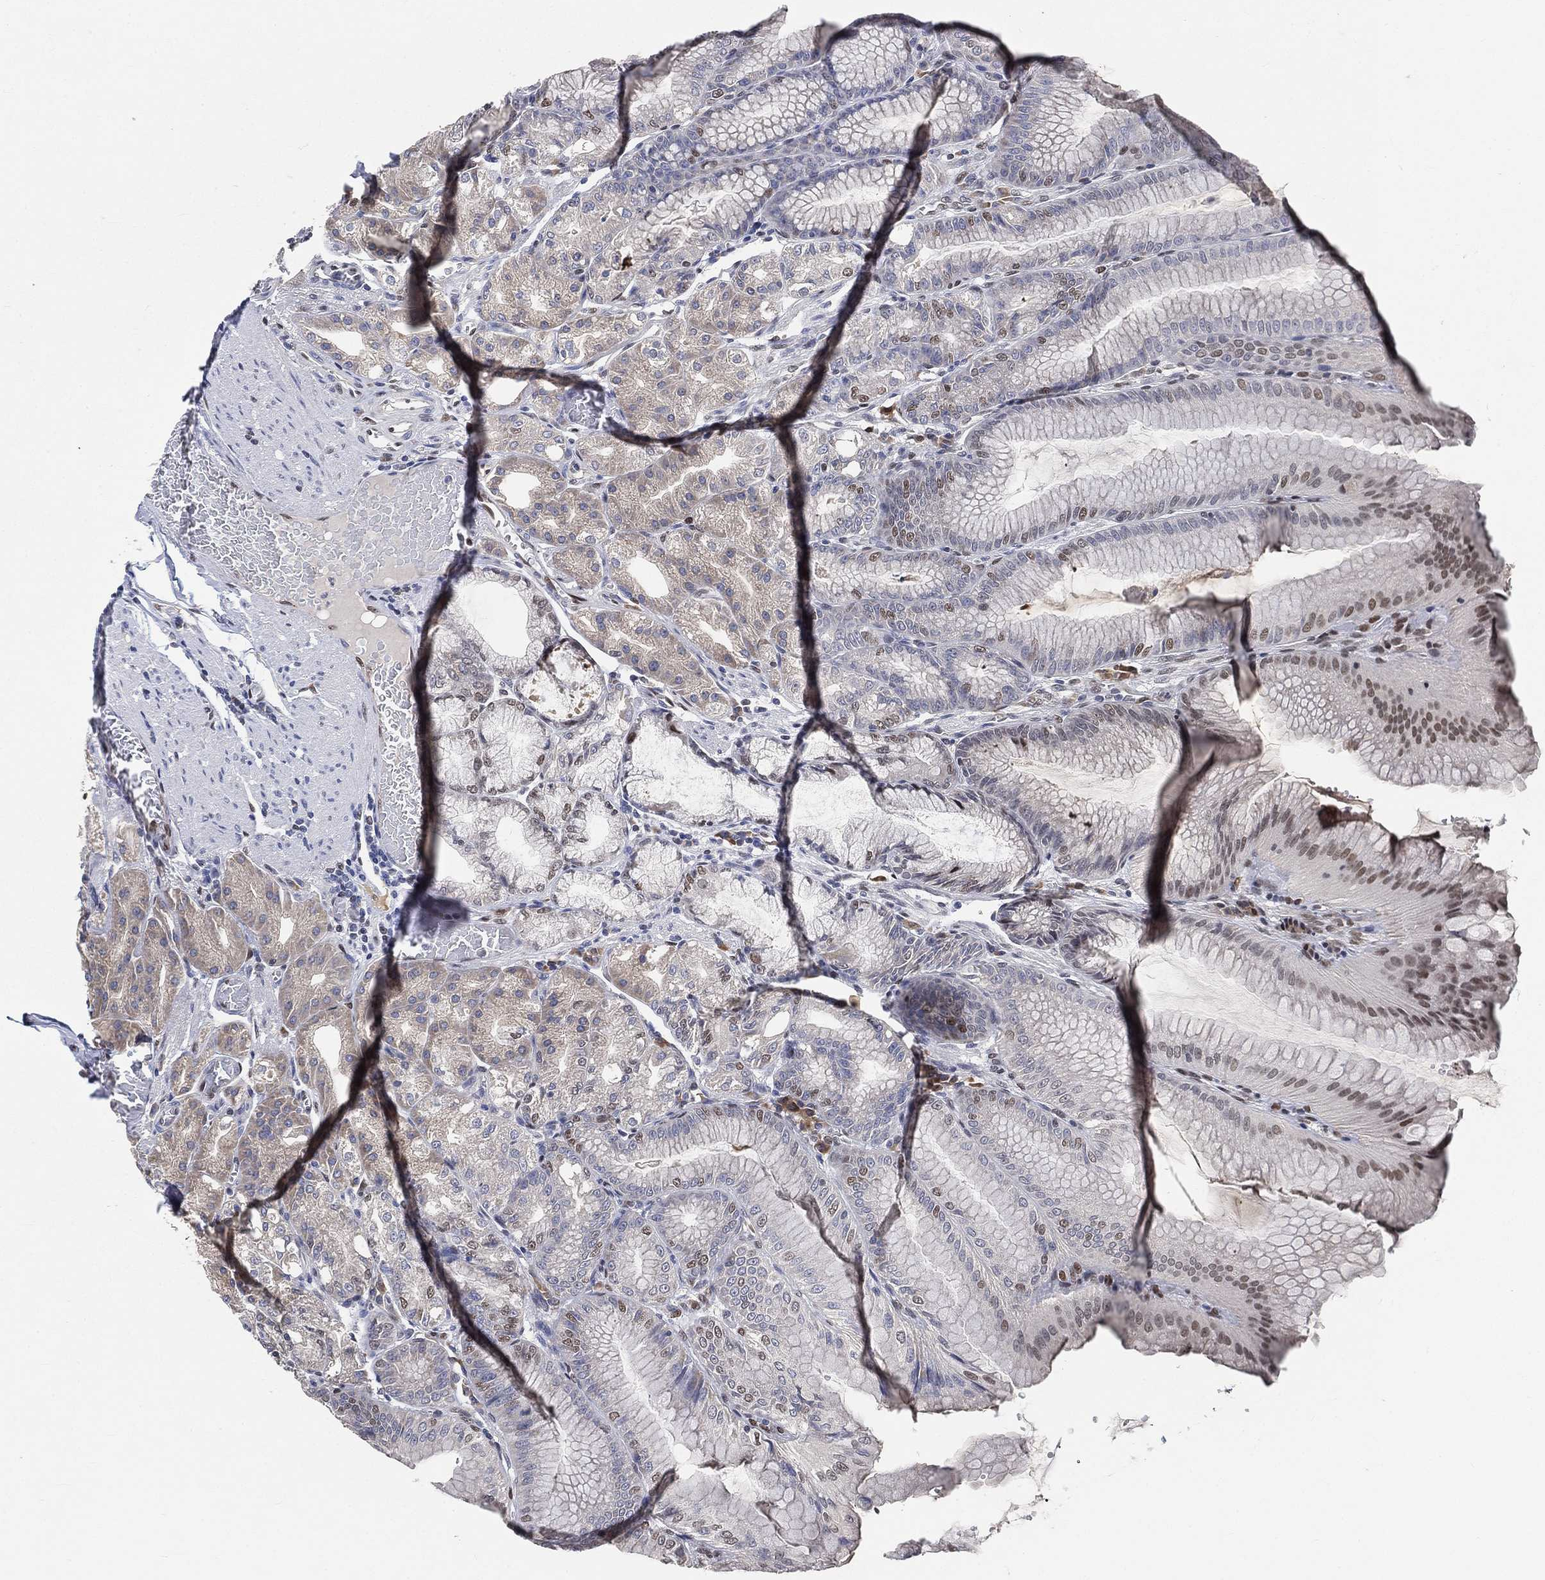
{"staining": {"intensity": "moderate", "quantity": "25%-75%", "location": "nuclear"}, "tissue": "stomach", "cell_type": "Glandular cells", "image_type": "normal", "snomed": [{"axis": "morphology", "description": "Normal tissue, NOS"}, {"axis": "topography", "description": "Stomach"}], "caption": "Glandular cells reveal medium levels of moderate nuclear staining in about 25%-75% of cells in benign human stomach. Using DAB (brown) and hematoxylin (blue) stains, captured at high magnification using brightfield microscopy.", "gene": "YLPM1", "patient": {"sex": "male", "age": 71}}